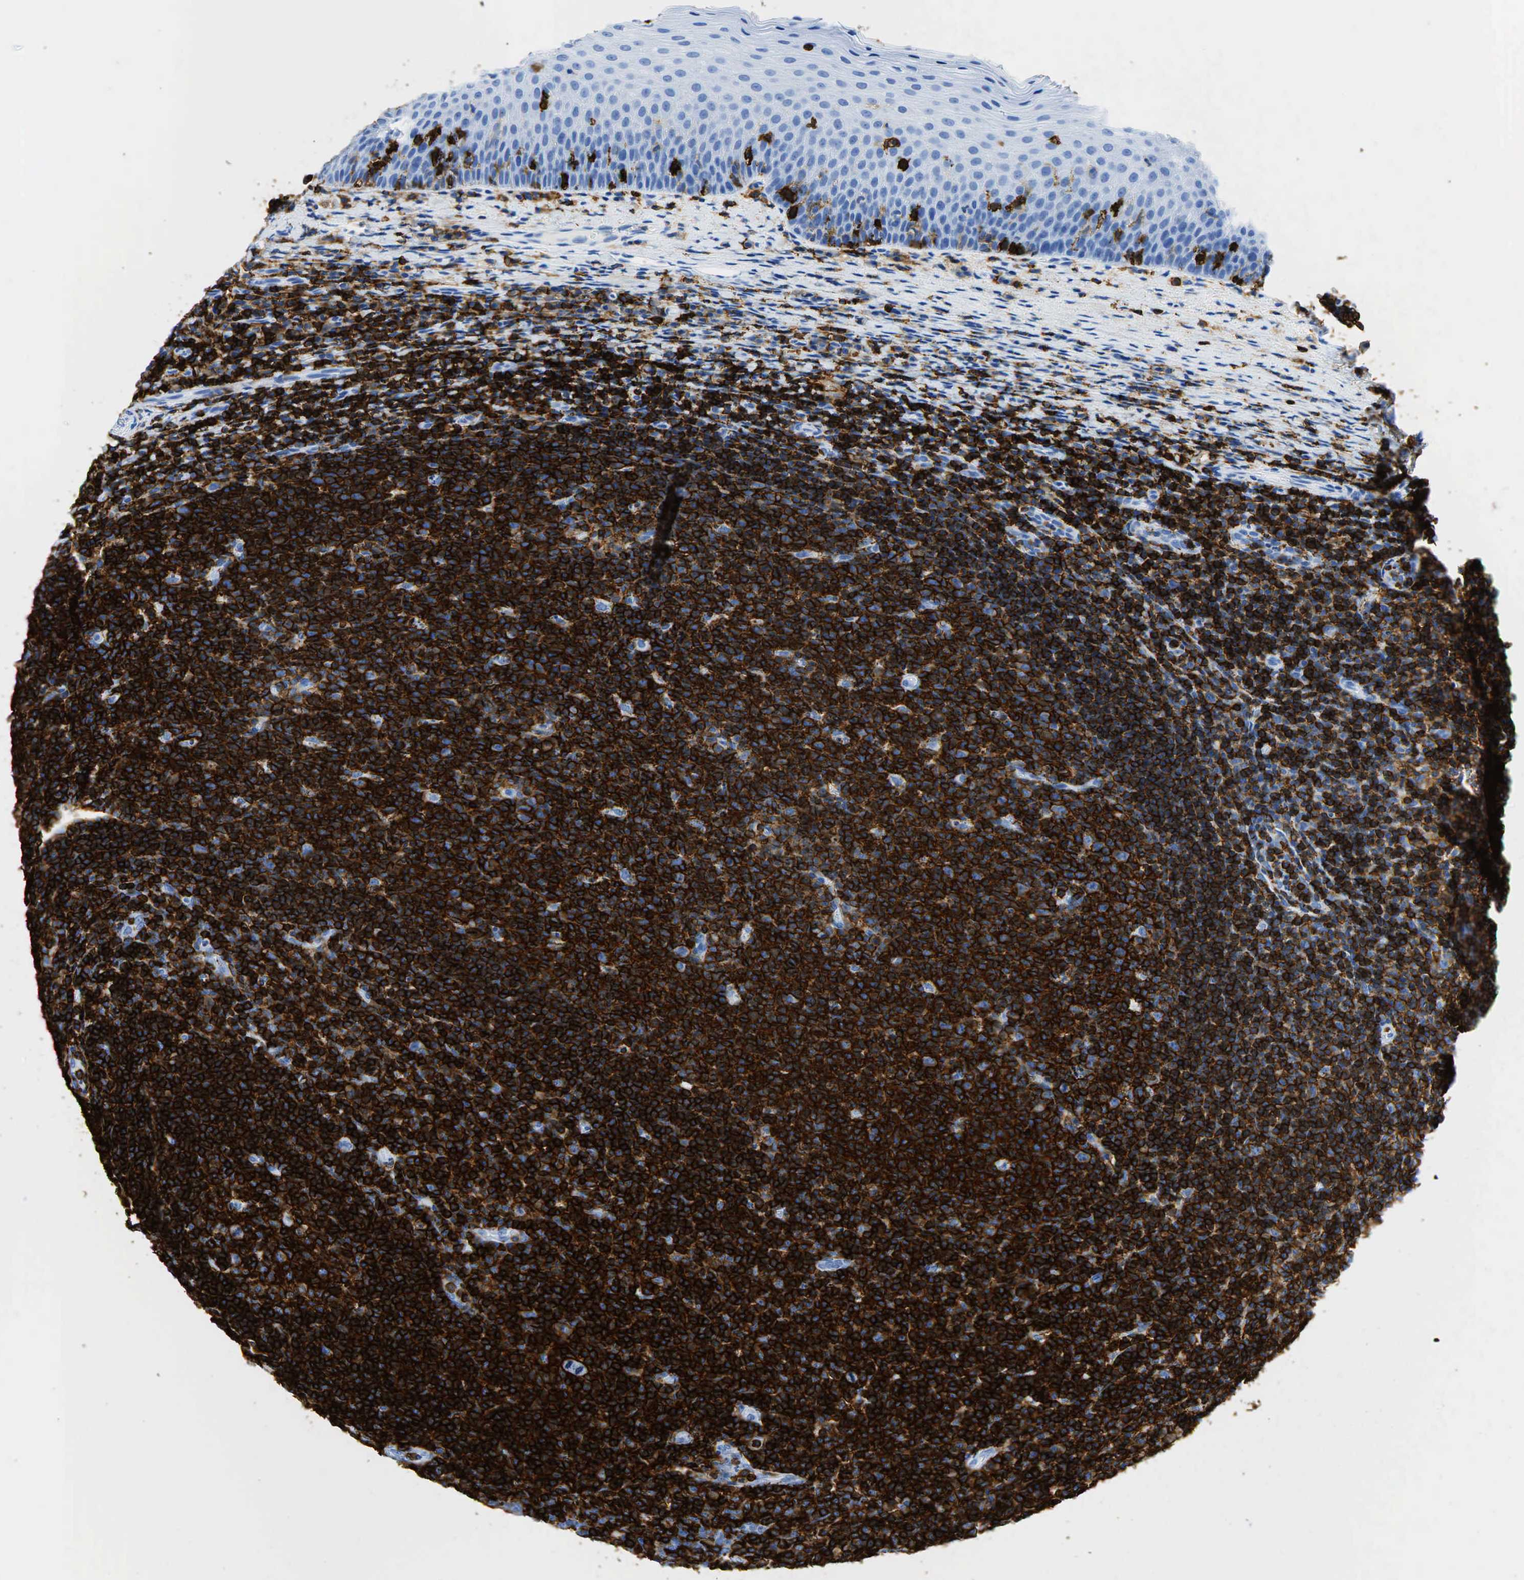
{"staining": {"intensity": "strong", "quantity": ">75%", "location": "cytoplasmic/membranous"}, "tissue": "tonsil", "cell_type": "Germinal center cells", "image_type": "normal", "snomed": [{"axis": "morphology", "description": "Normal tissue, NOS"}, {"axis": "topography", "description": "Tonsil"}], "caption": "Protein staining of unremarkable tonsil displays strong cytoplasmic/membranous expression in about >75% of germinal center cells.", "gene": "PTPRC", "patient": {"sex": "male", "age": 6}}